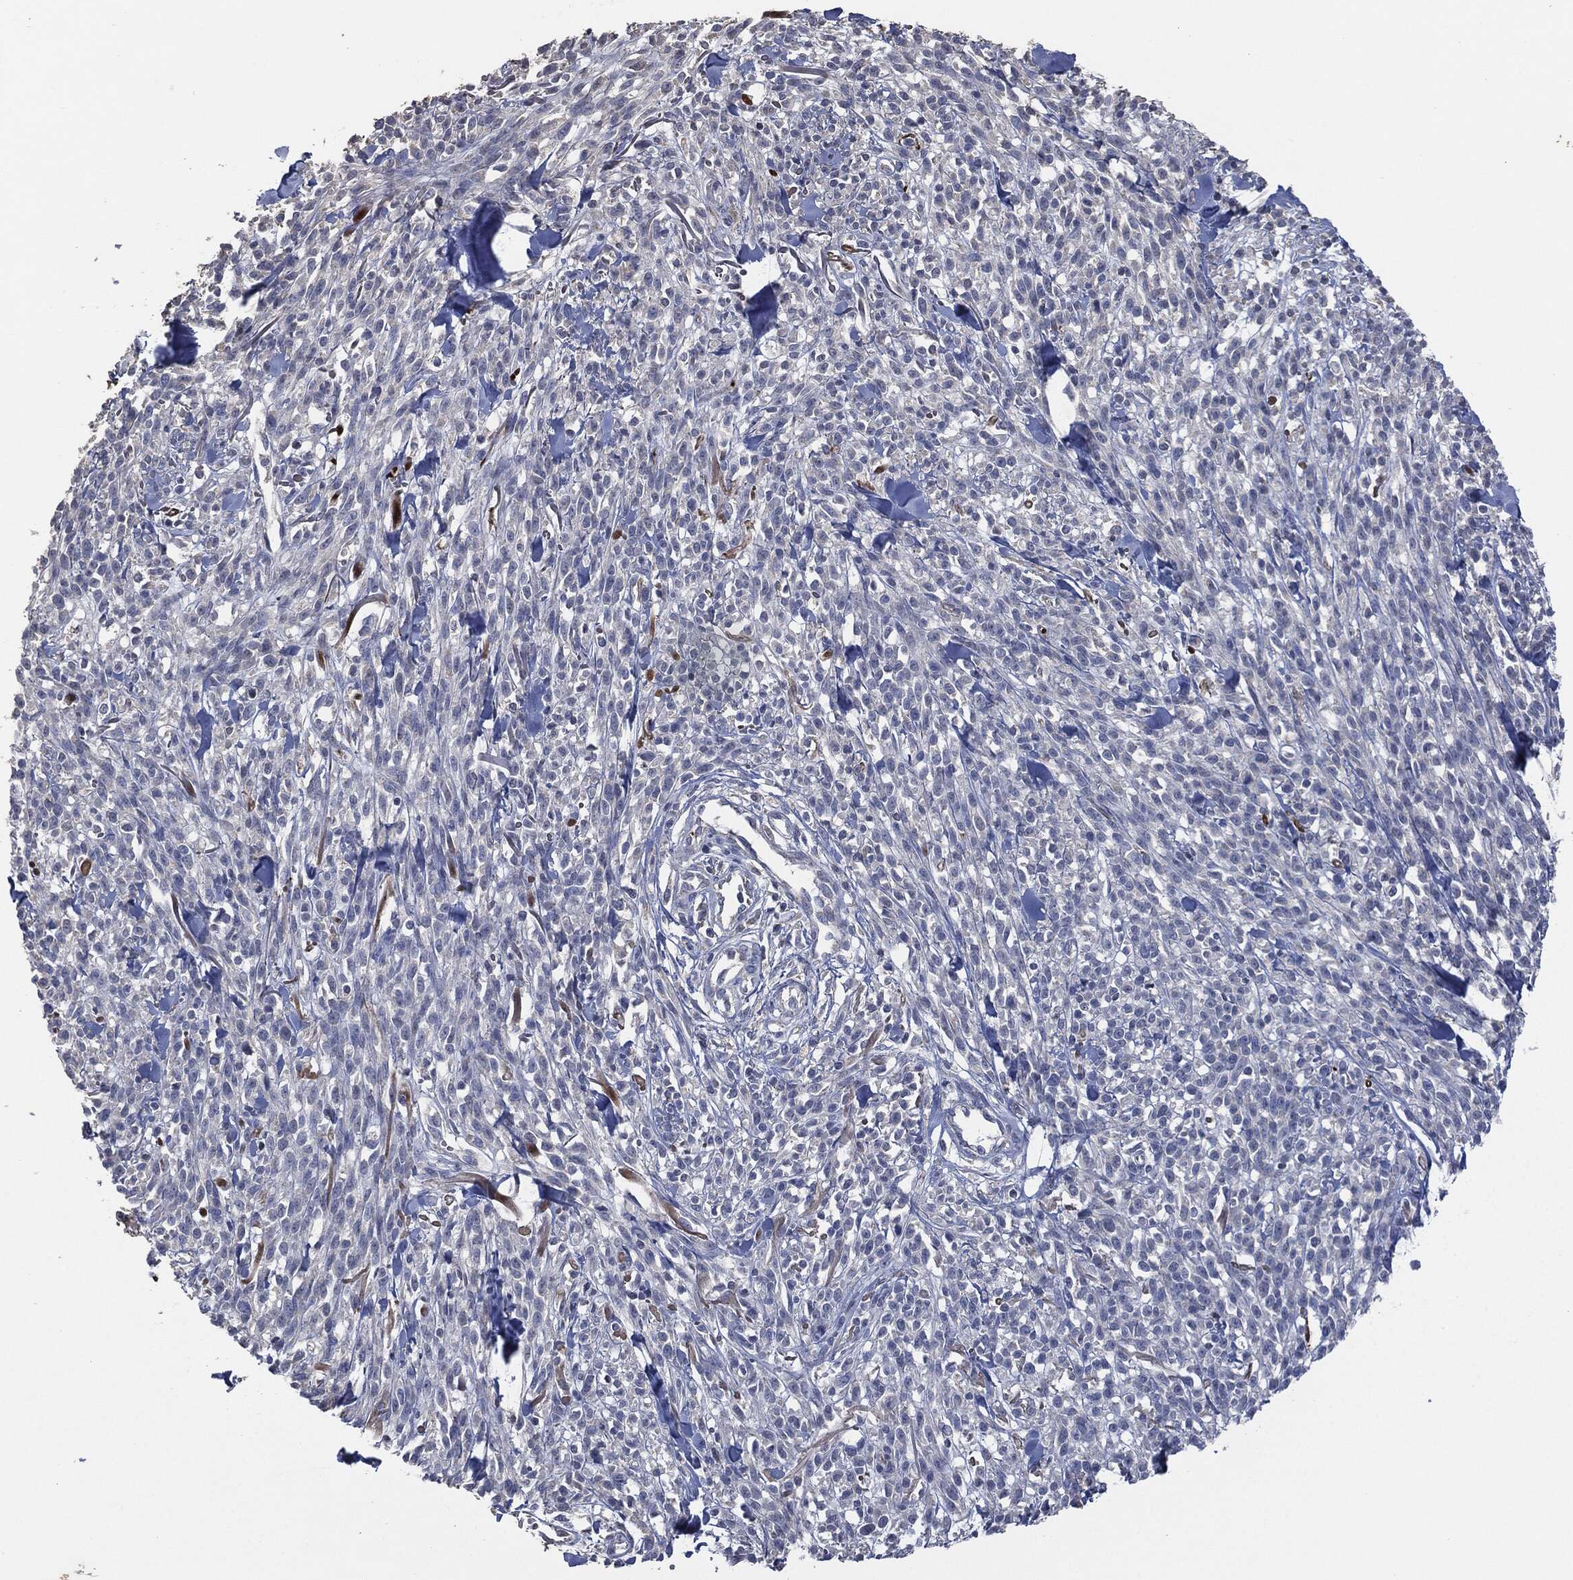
{"staining": {"intensity": "negative", "quantity": "none", "location": "none"}, "tissue": "melanoma", "cell_type": "Tumor cells", "image_type": "cancer", "snomed": [{"axis": "morphology", "description": "Malignant melanoma, NOS"}, {"axis": "topography", "description": "Skin"}, {"axis": "topography", "description": "Skin of trunk"}], "caption": "Tumor cells show no significant protein positivity in malignant melanoma. (Brightfield microscopy of DAB (3,3'-diaminobenzidine) IHC at high magnification).", "gene": "CD33", "patient": {"sex": "male", "age": 74}}